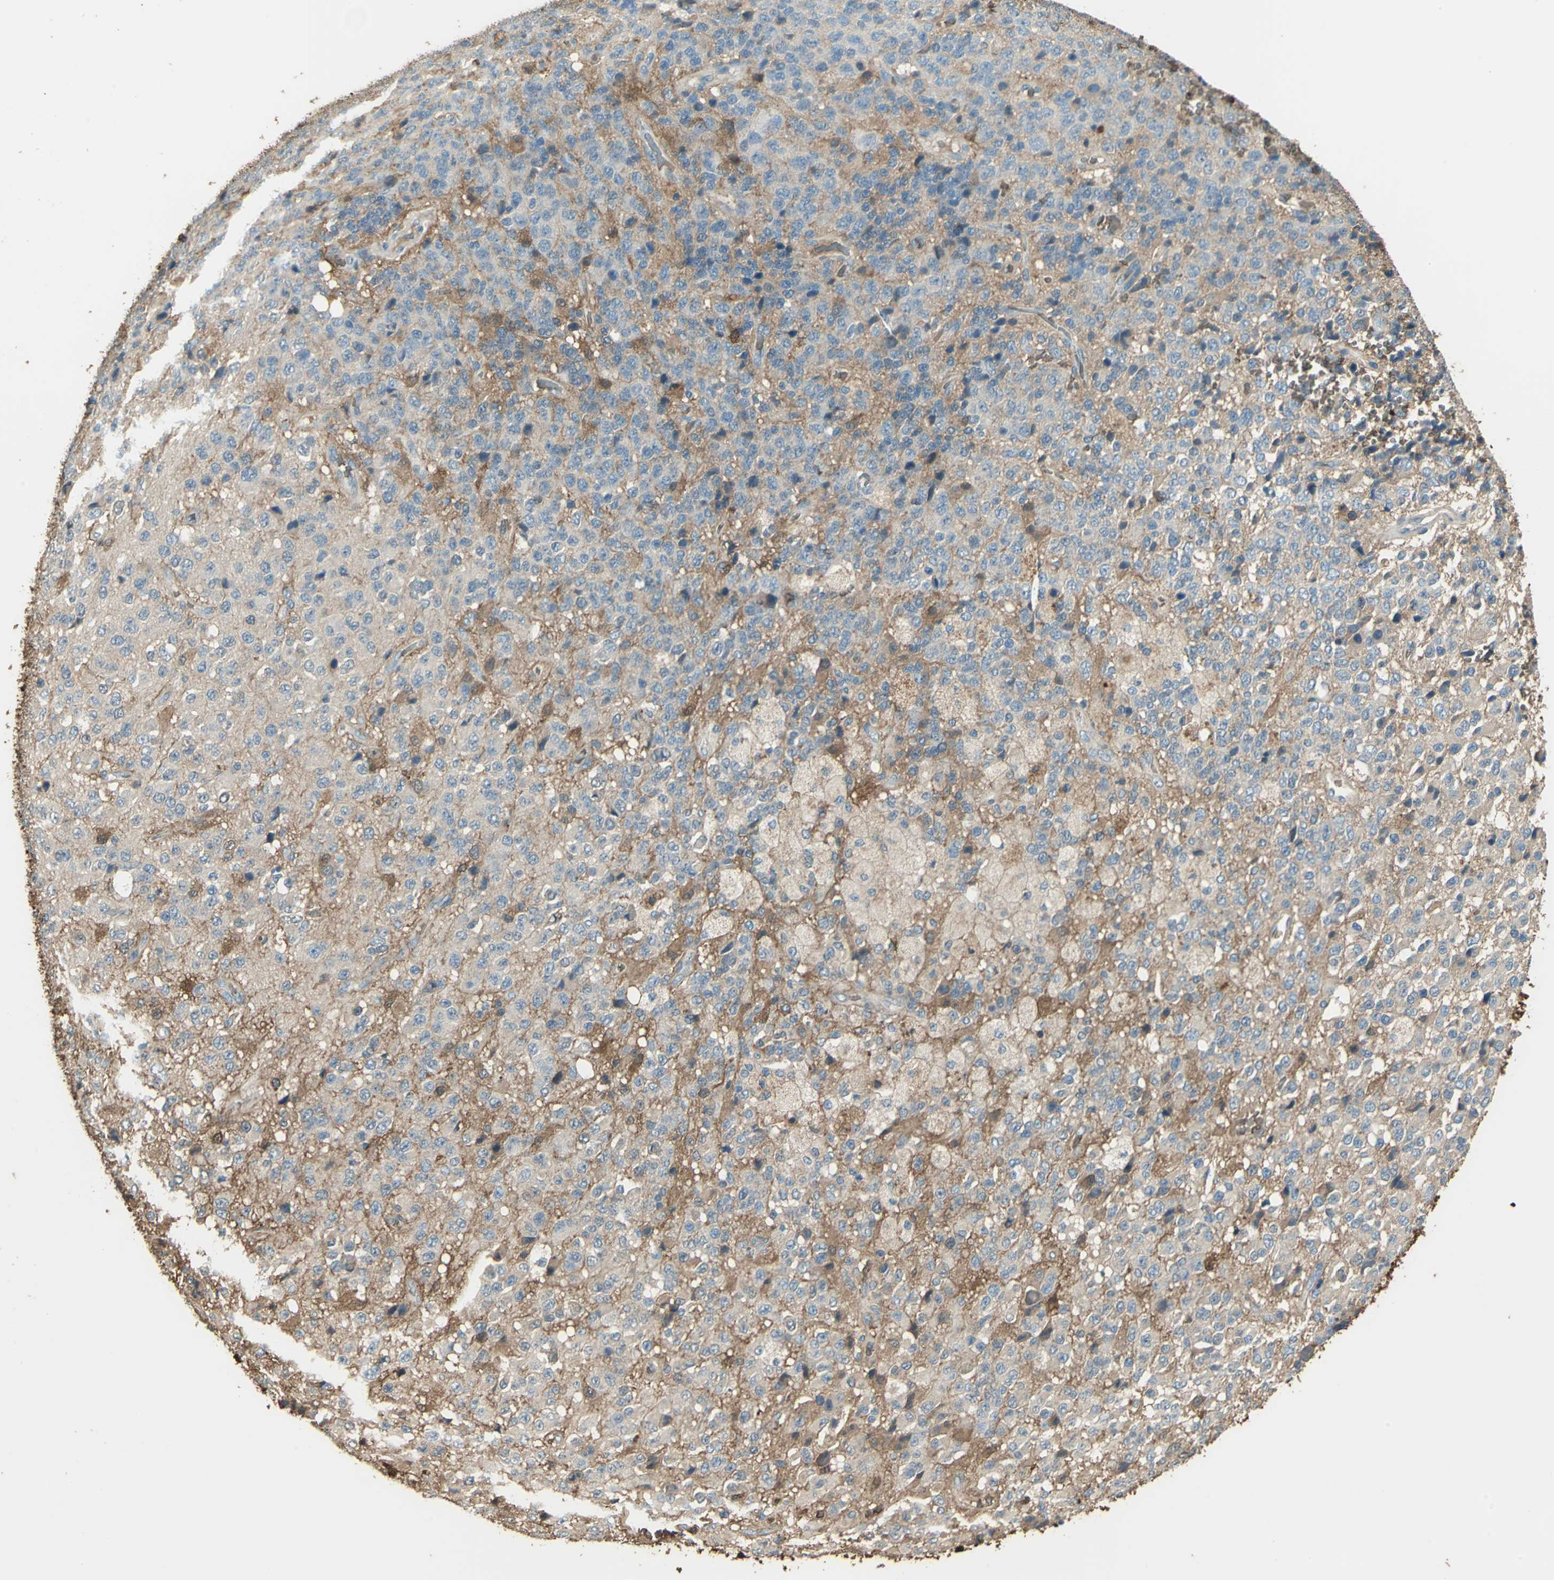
{"staining": {"intensity": "strong", "quantity": "<25%", "location": "cytoplasmic/membranous,nuclear"}, "tissue": "glioma", "cell_type": "Tumor cells", "image_type": "cancer", "snomed": [{"axis": "morphology", "description": "Glioma, malignant, High grade"}, {"axis": "topography", "description": "pancreas cauda"}], "caption": "The immunohistochemical stain highlights strong cytoplasmic/membranous and nuclear staining in tumor cells of malignant glioma (high-grade) tissue. The staining was performed using DAB (3,3'-diaminobenzidine) to visualize the protein expression in brown, while the nuclei were stained in blue with hematoxylin (Magnification: 20x).", "gene": "DDAH1", "patient": {"sex": "male", "age": 60}}